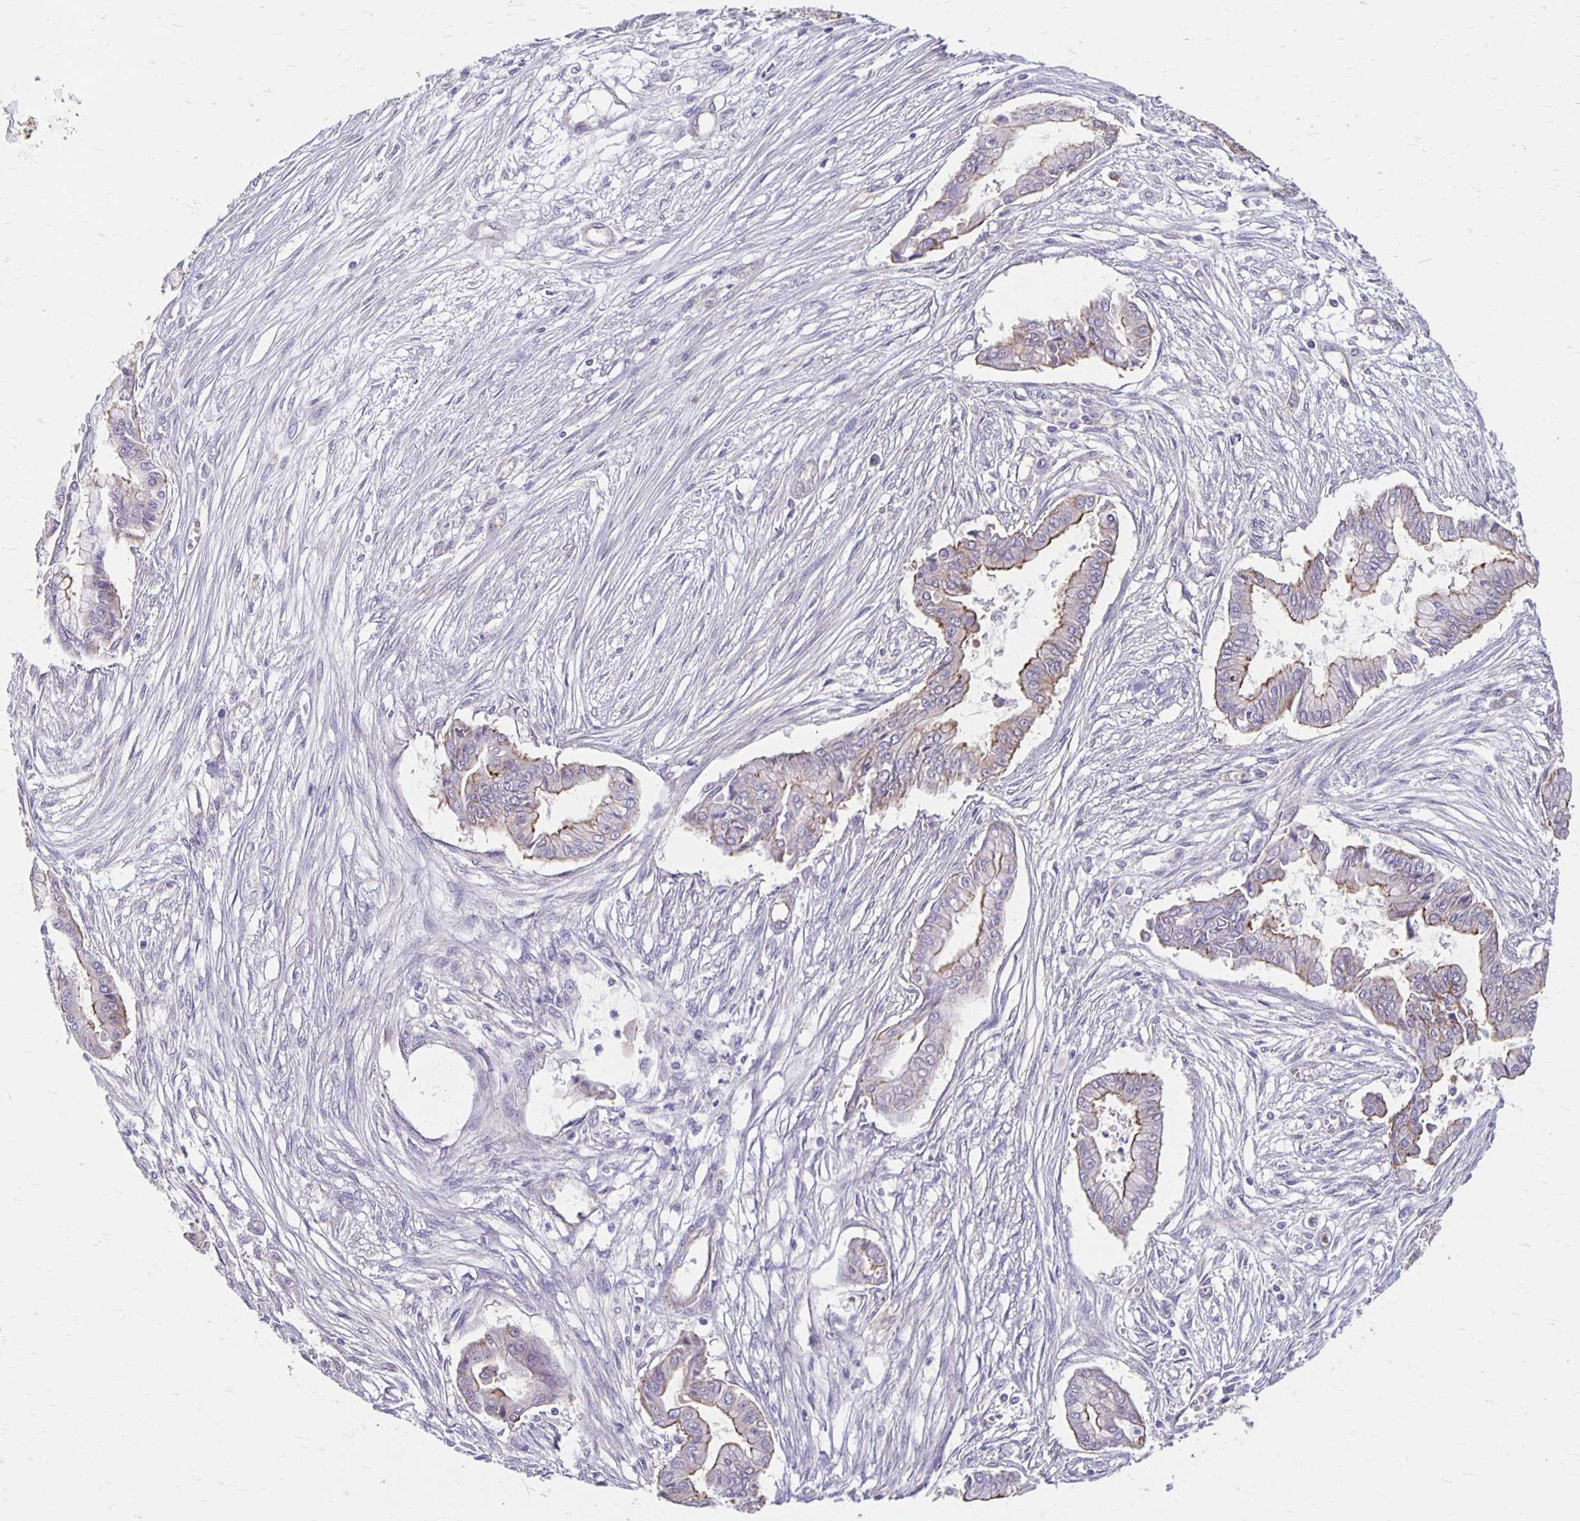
{"staining": {"intensity": "moderate", "quantity": "25%-75%", "location": "cytoplasmic/membranous"}, "tissue": "pancreatic cancer", "cell_type": "Tumor cells", "image_type": "cancer", "snomed": [{"axis": "morphology", "description": "Adenocarcinoma, NOS"}, {"axis": "topography", "description": "Pancreas"}], "caption": "Immunohistochemistry (IHC) (DAB (3,3'-diaminobenzidine)) staining of pancreatic adenocarcinoma demonstrates moderate cytoplasmic/membranous protein staining in approximately 25%-75% of tumor cells.", "gene": "PPP1R3E", "patient": {"sex": "female", "age": 68}}